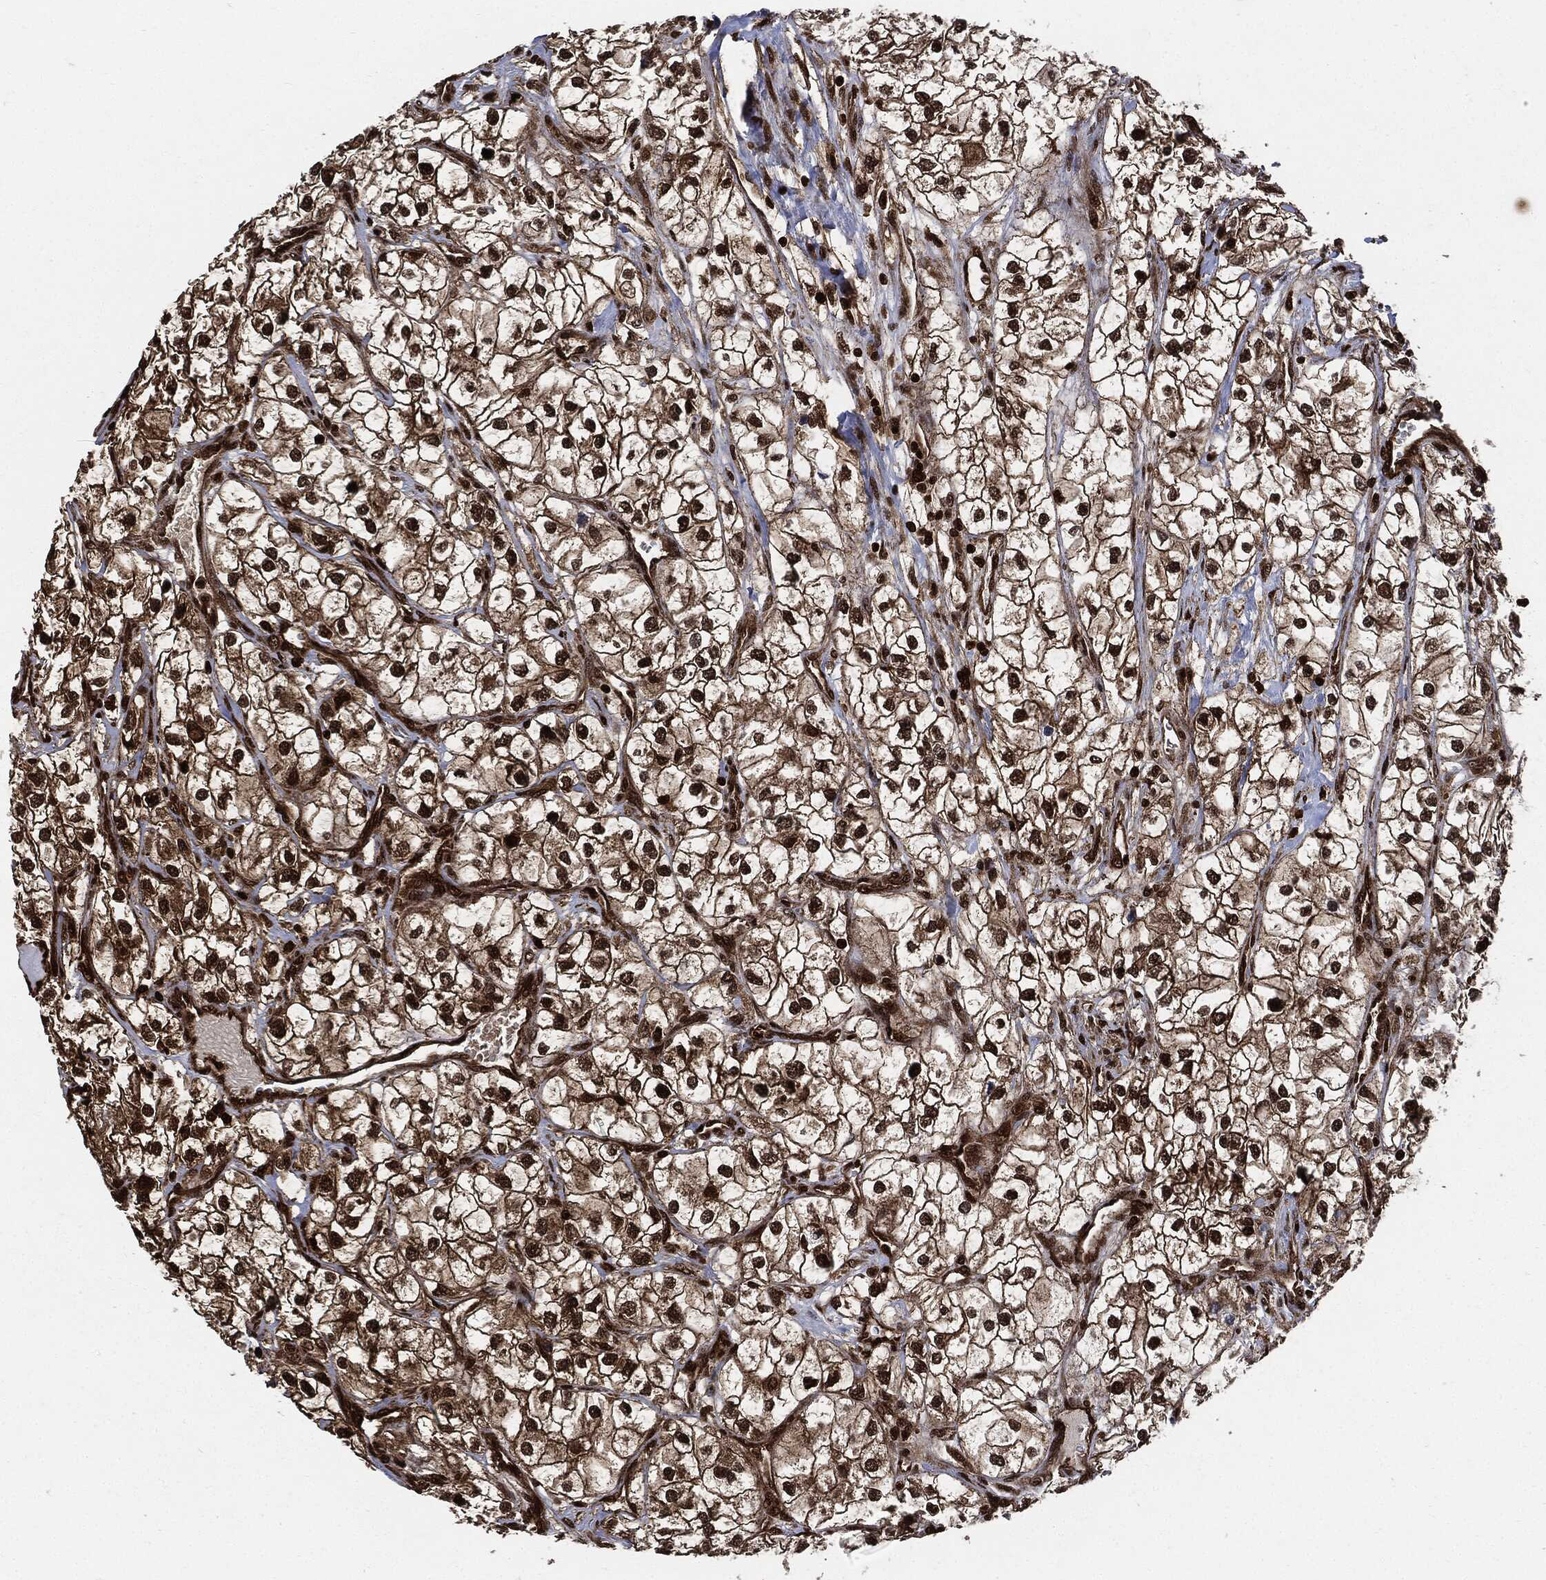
{"staining": {"intensity": "strong", "quantity": "25%-75%", "location": "cytoplasmic/membranous,nuclear"}, "tissue": "renal cancer", "cell_type": "Tumor cells", "image_type": "cancer", "snomed": [{"axis": "morphology", "description": "Adenocarcinoma, NOS"}, {"axis": "topography", "description": "Kidney"}], "caption": "High-power microscopy captured an immunohistochemistry (IHC) histopathology image of renal adenocarcinoma, revealing strong cytoplasmic/membranous and nuclear positivity in about 25%-75% of tumor cells.", "gene": "YWHAB", "patient": {"sex": "male", "age": 59}}